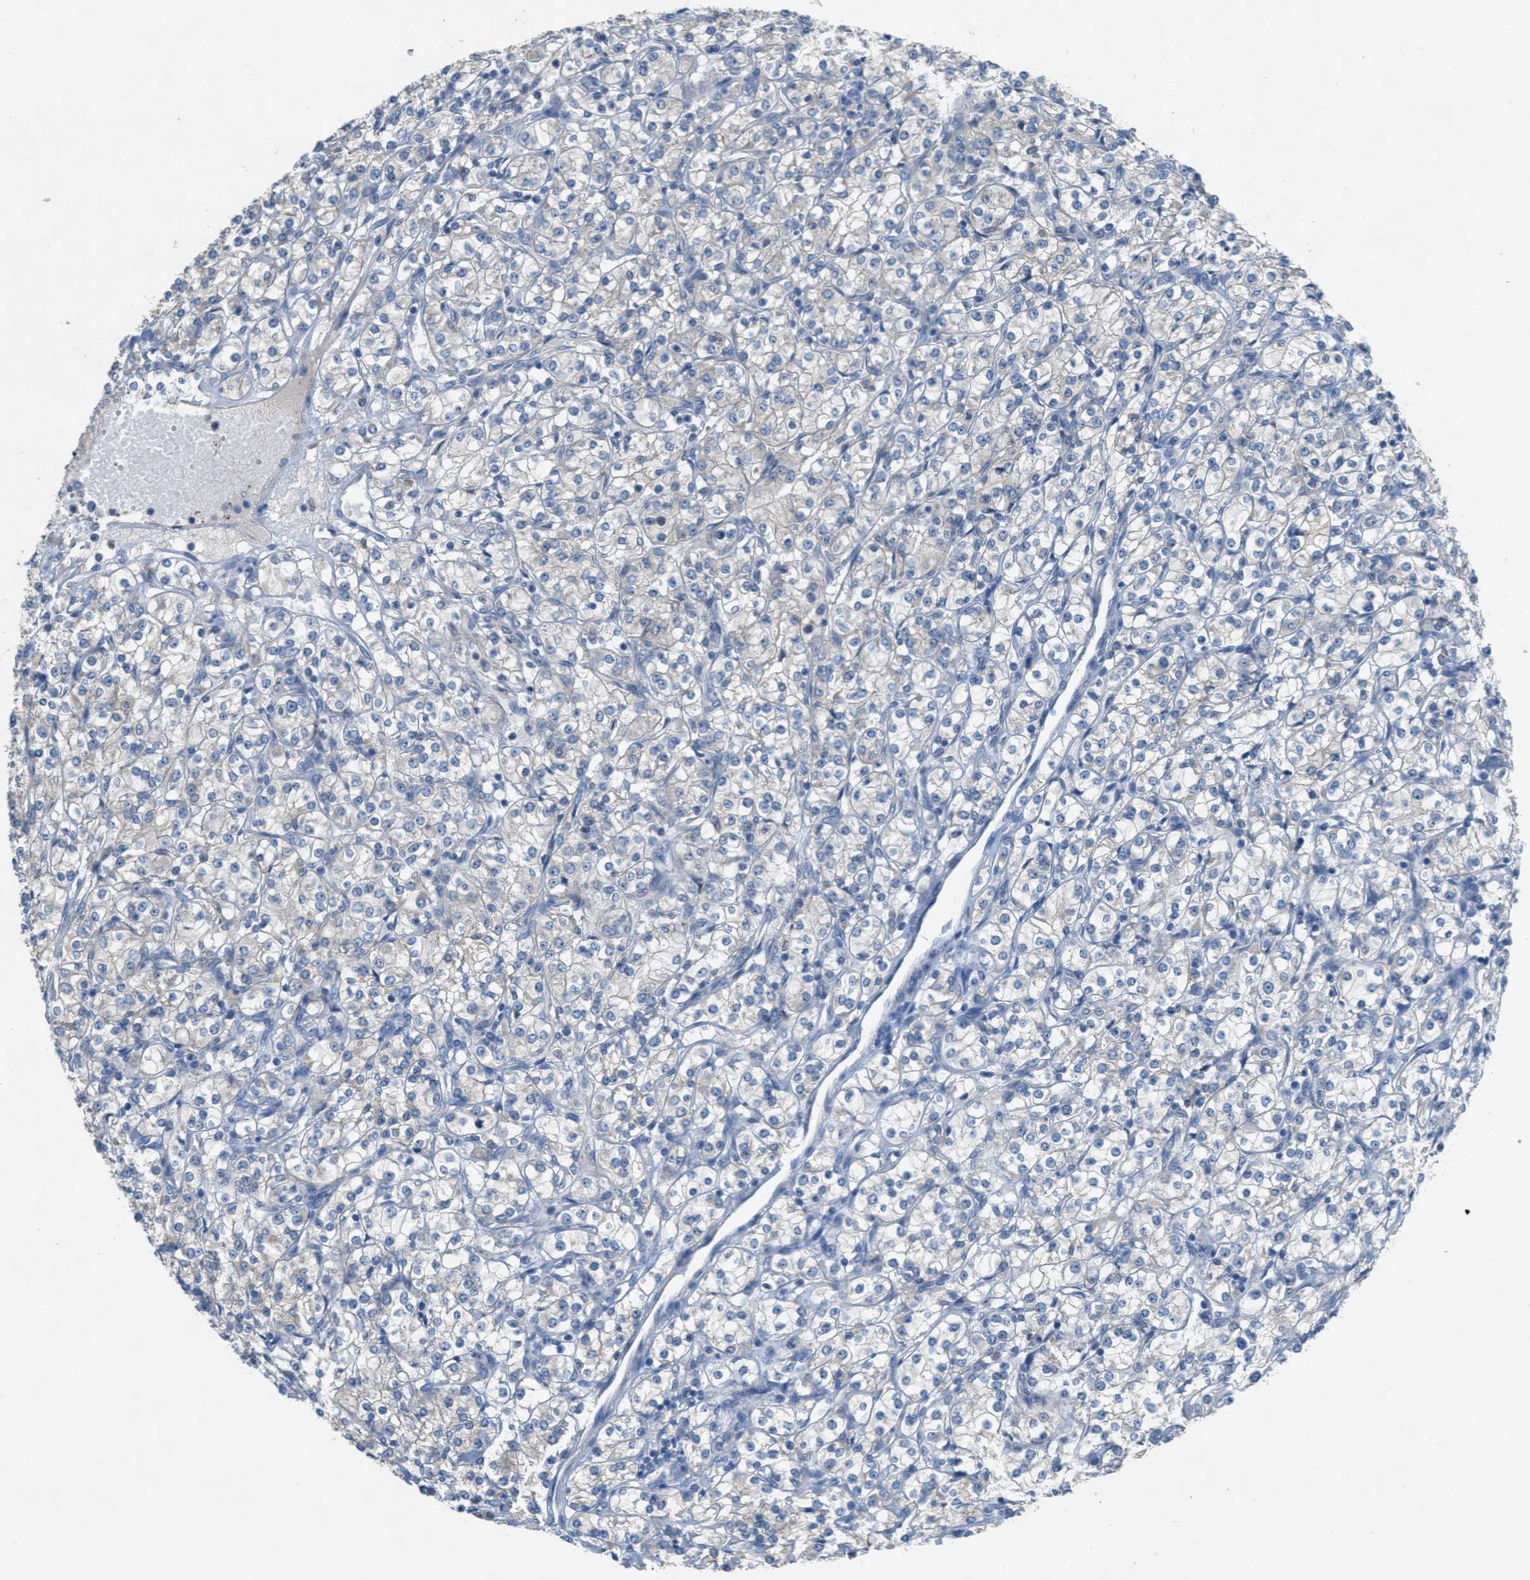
{"staining": {"intensity": "negative", "quantity": "none", "location": "none"}, "tissue": "renal cancer", "cell_type": "Tumor cells", "image_type": "cancer", "snomed": [{"axis": "morphology", "description": "Adenocarcinoma, NOS"}, {"axis": "topography", "description": "Kidney"}], "caption": "Adenocarcinoma (renal) was stained to show a protein in brown. There is no significant staining in tumor cells.", "gene": "UBA5", "patient": {"sex": "male", "age": 77}}